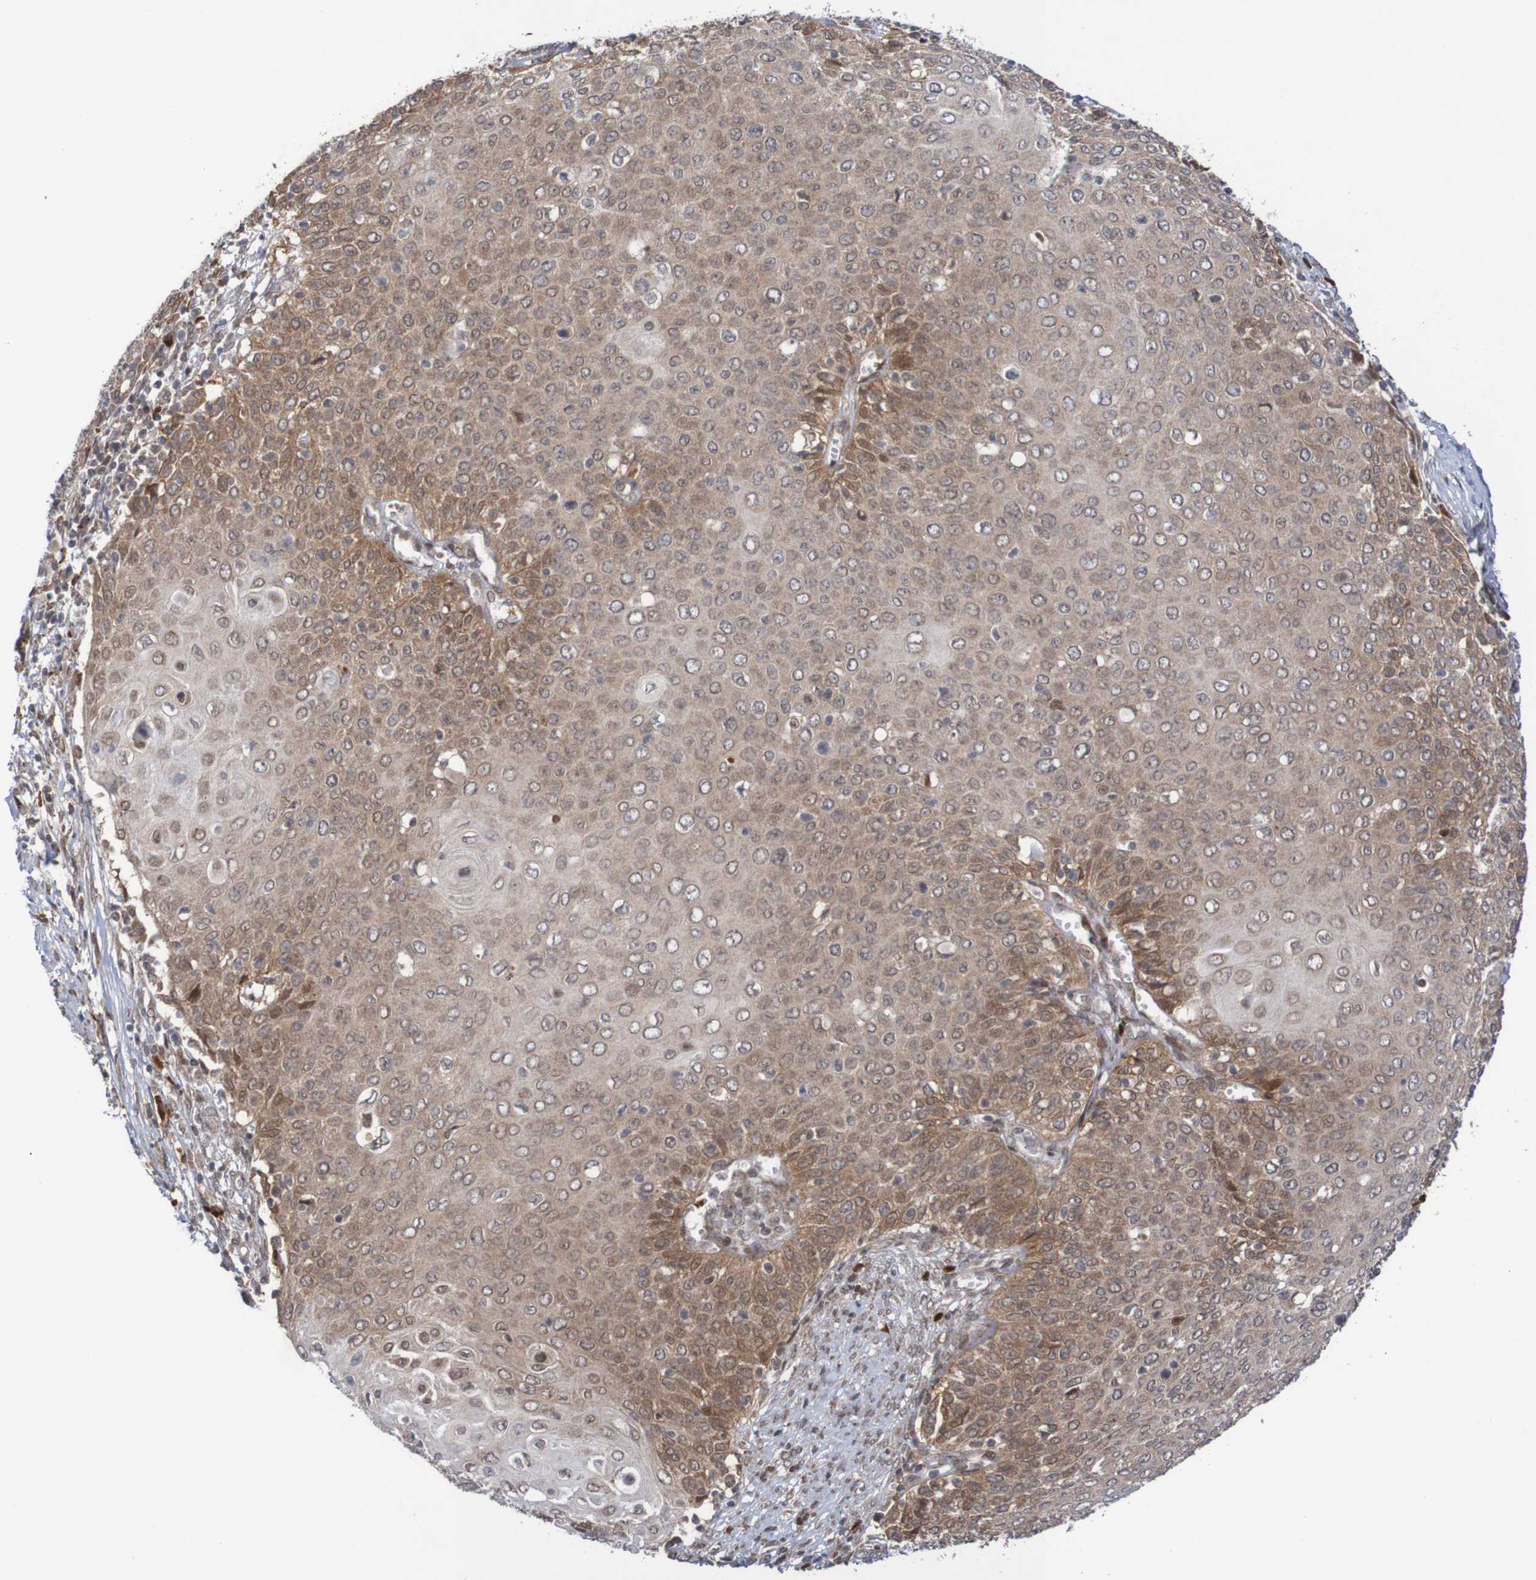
{"staining": {"intensity": "weak", "quantity": ">75%", "location": "cytoplasmic/membranous"}, "tissue": "cervical cancer", "cell_type": "Tumor cells", "image_type": "cancer", "snomed": [{"axis": "morphology", "description": "Squamous cell carcinoma, NOS"}, {"axis": "topography", "description": "Cervix"}], "caption": "This micrograph reveals cervical cancer (squamous cell carcinoma) stained with immunohistochemistry to label a protein in brown. The cytoplasmic/membranous of tumor cells show weak positivity for the protein. Nuclei are counter-stained blue.", "gene": "ITLN1", "patient": {"sex": "female", "age": 39}}